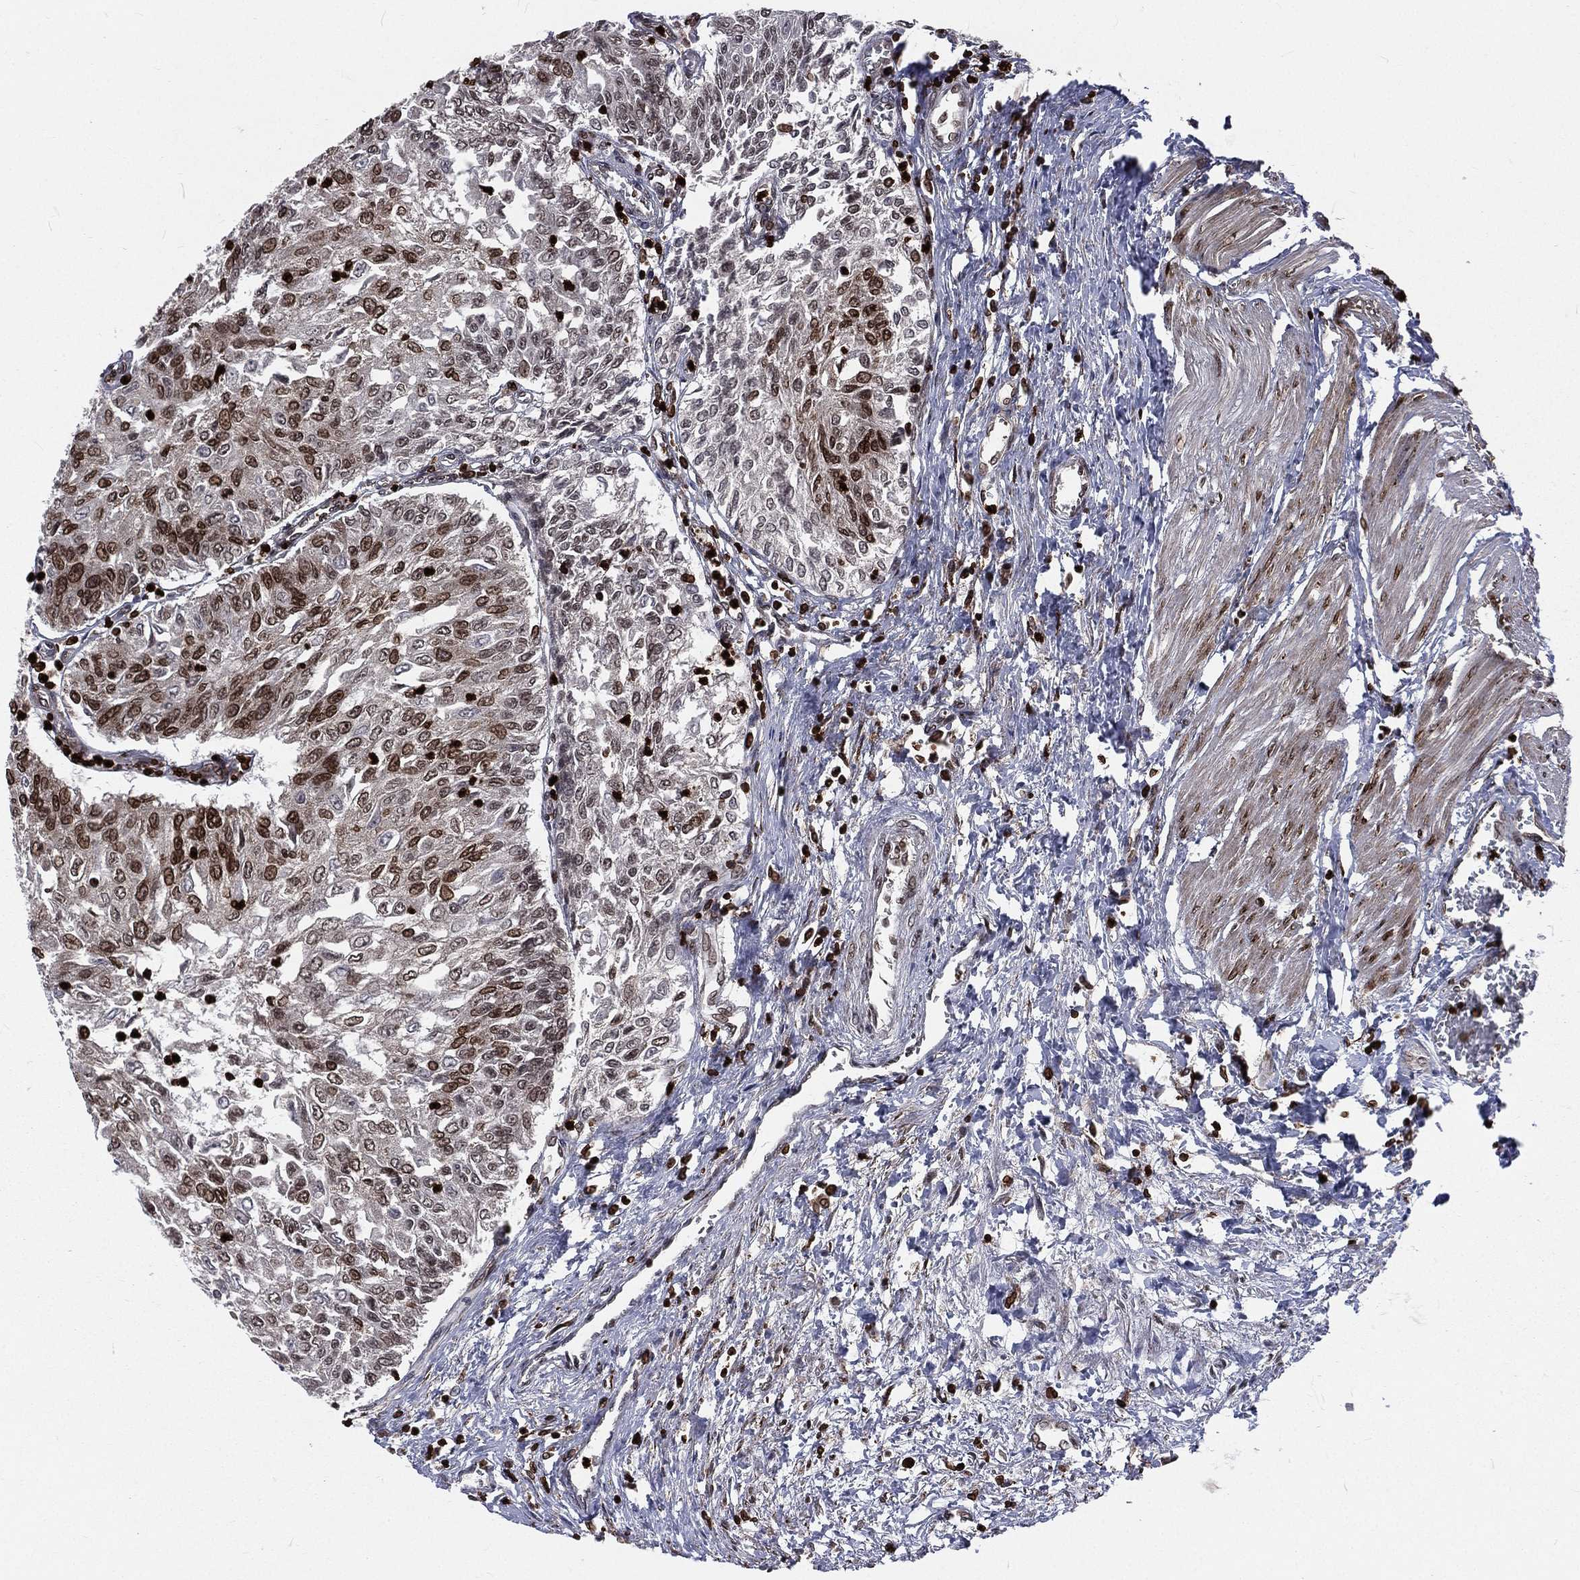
{"staining": {"intensity": "moderate", "quantity": "25%-75%", "location": "cytoplasmic/membranous,nuclear"}, "tissue": "urothelial cancer", "cell_type": "Tumor cells", "image_type": "cancer", "snomed": [{"axis": "morphology", "description": "Urothelial carcinoma, Low grade"}, {"axis": "topography", "description": "Urinary bladder"}], "caption": "Urothelial cancer tissue shows moderate cytoplasmic/membranous and nuclear expression in about 25%-75% of tumor cells, visualized by immunohistochemistry. (Stains: DAB (3,3'-diaminobenzidine) in brown, nuclei in blue, Microscopy: brightfield microscopy at high magnification).", "gene": "LBR", "patient": {"sex": "male", "age": 78}}